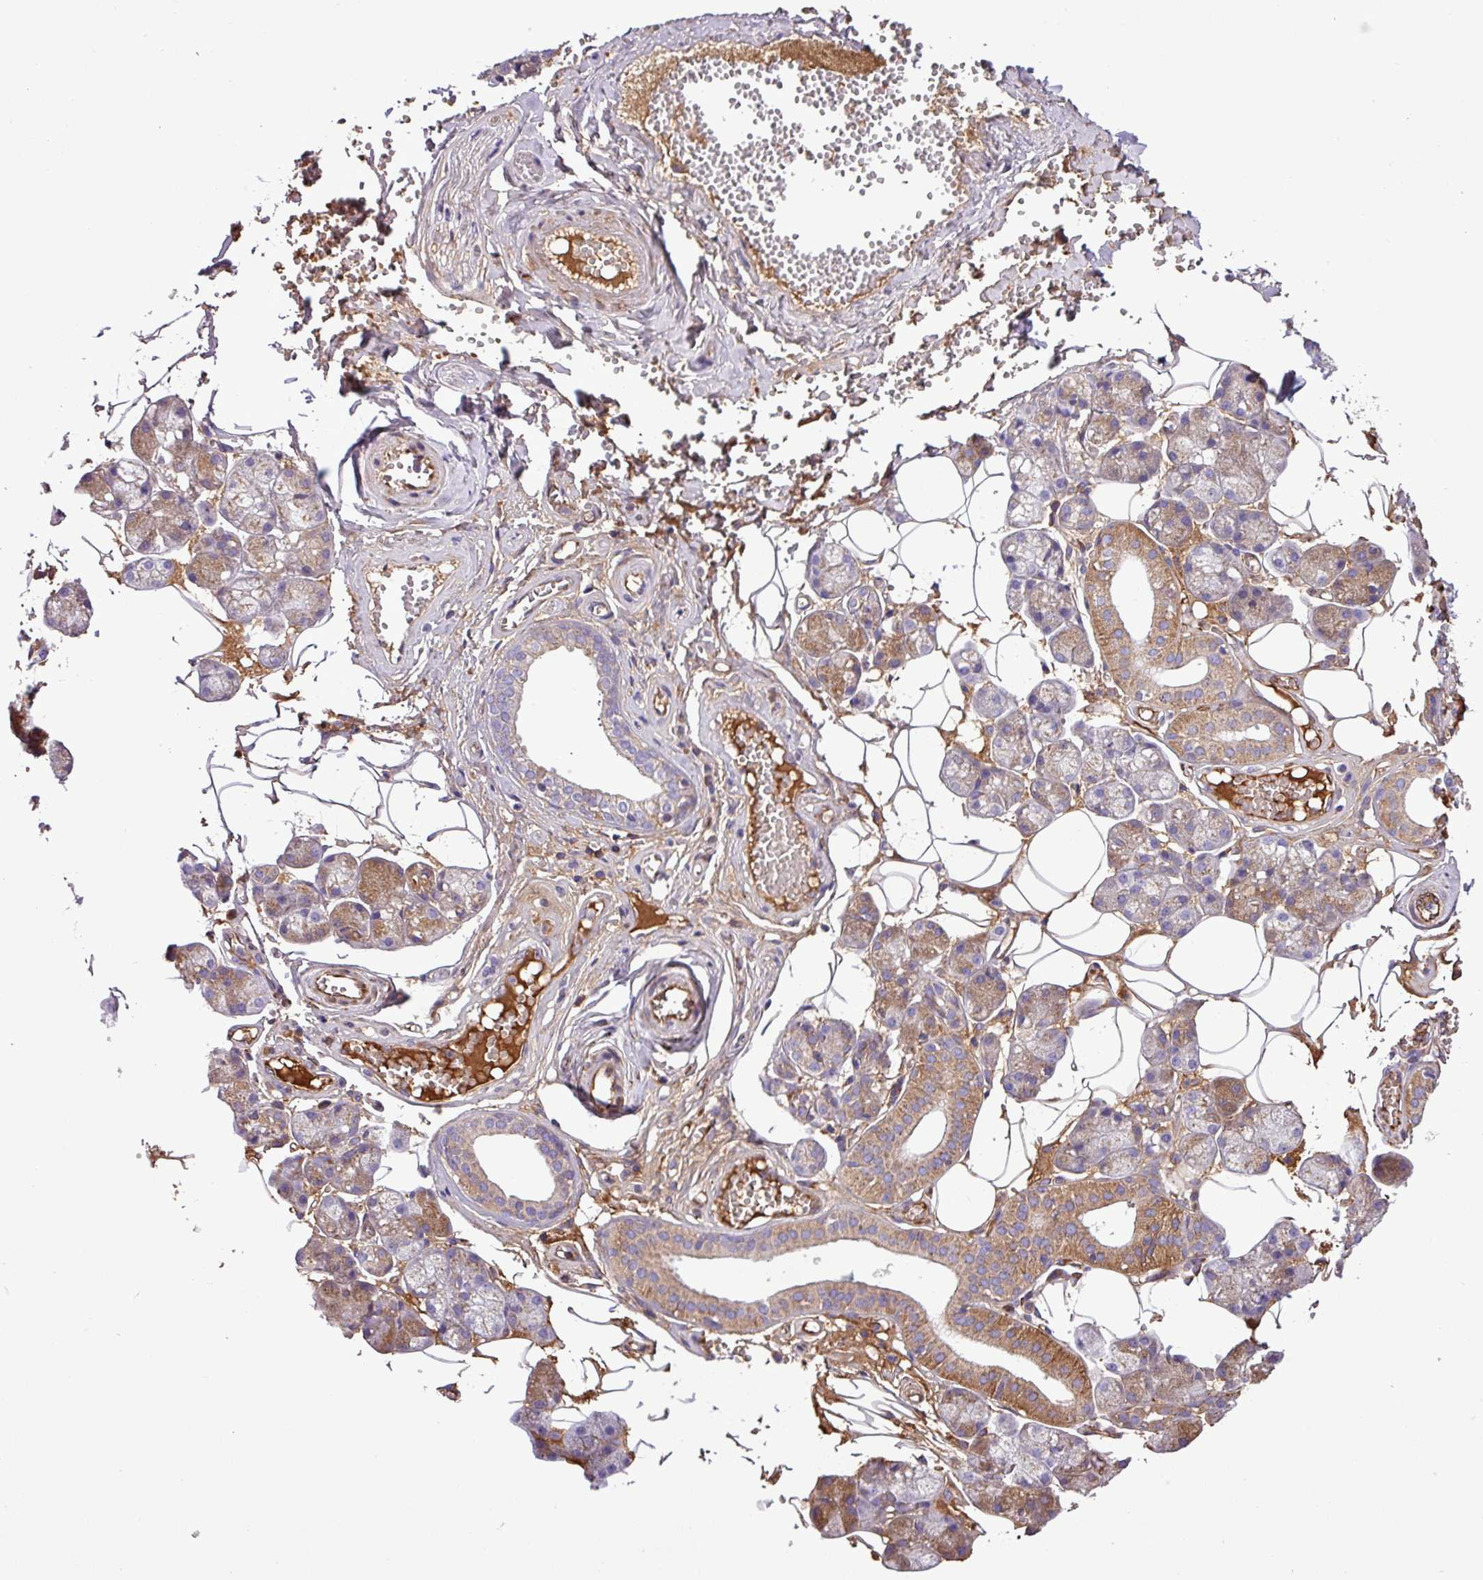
{"staining": {"intensity": "moderate", "quantity": "25%-75%", "location": "cytoplasmic/membranous"}, "tissue": "salivary gland", "cell_type": "Glandular cells", "image_type": "normal", "snomed": [{"axis": "morphology", "description": "Normal tissue, NOS"}, {"axis": "topography", "description": "Salivary gland"}], "caption": "Normal salivary gland shows moderate cytoplasmic/membranous staining in approximately 25%-75% of glandular cells, visualized by immunohistochemistry.", "gene": "CWH43", "patient": {"sex": "male", "age": 62}}